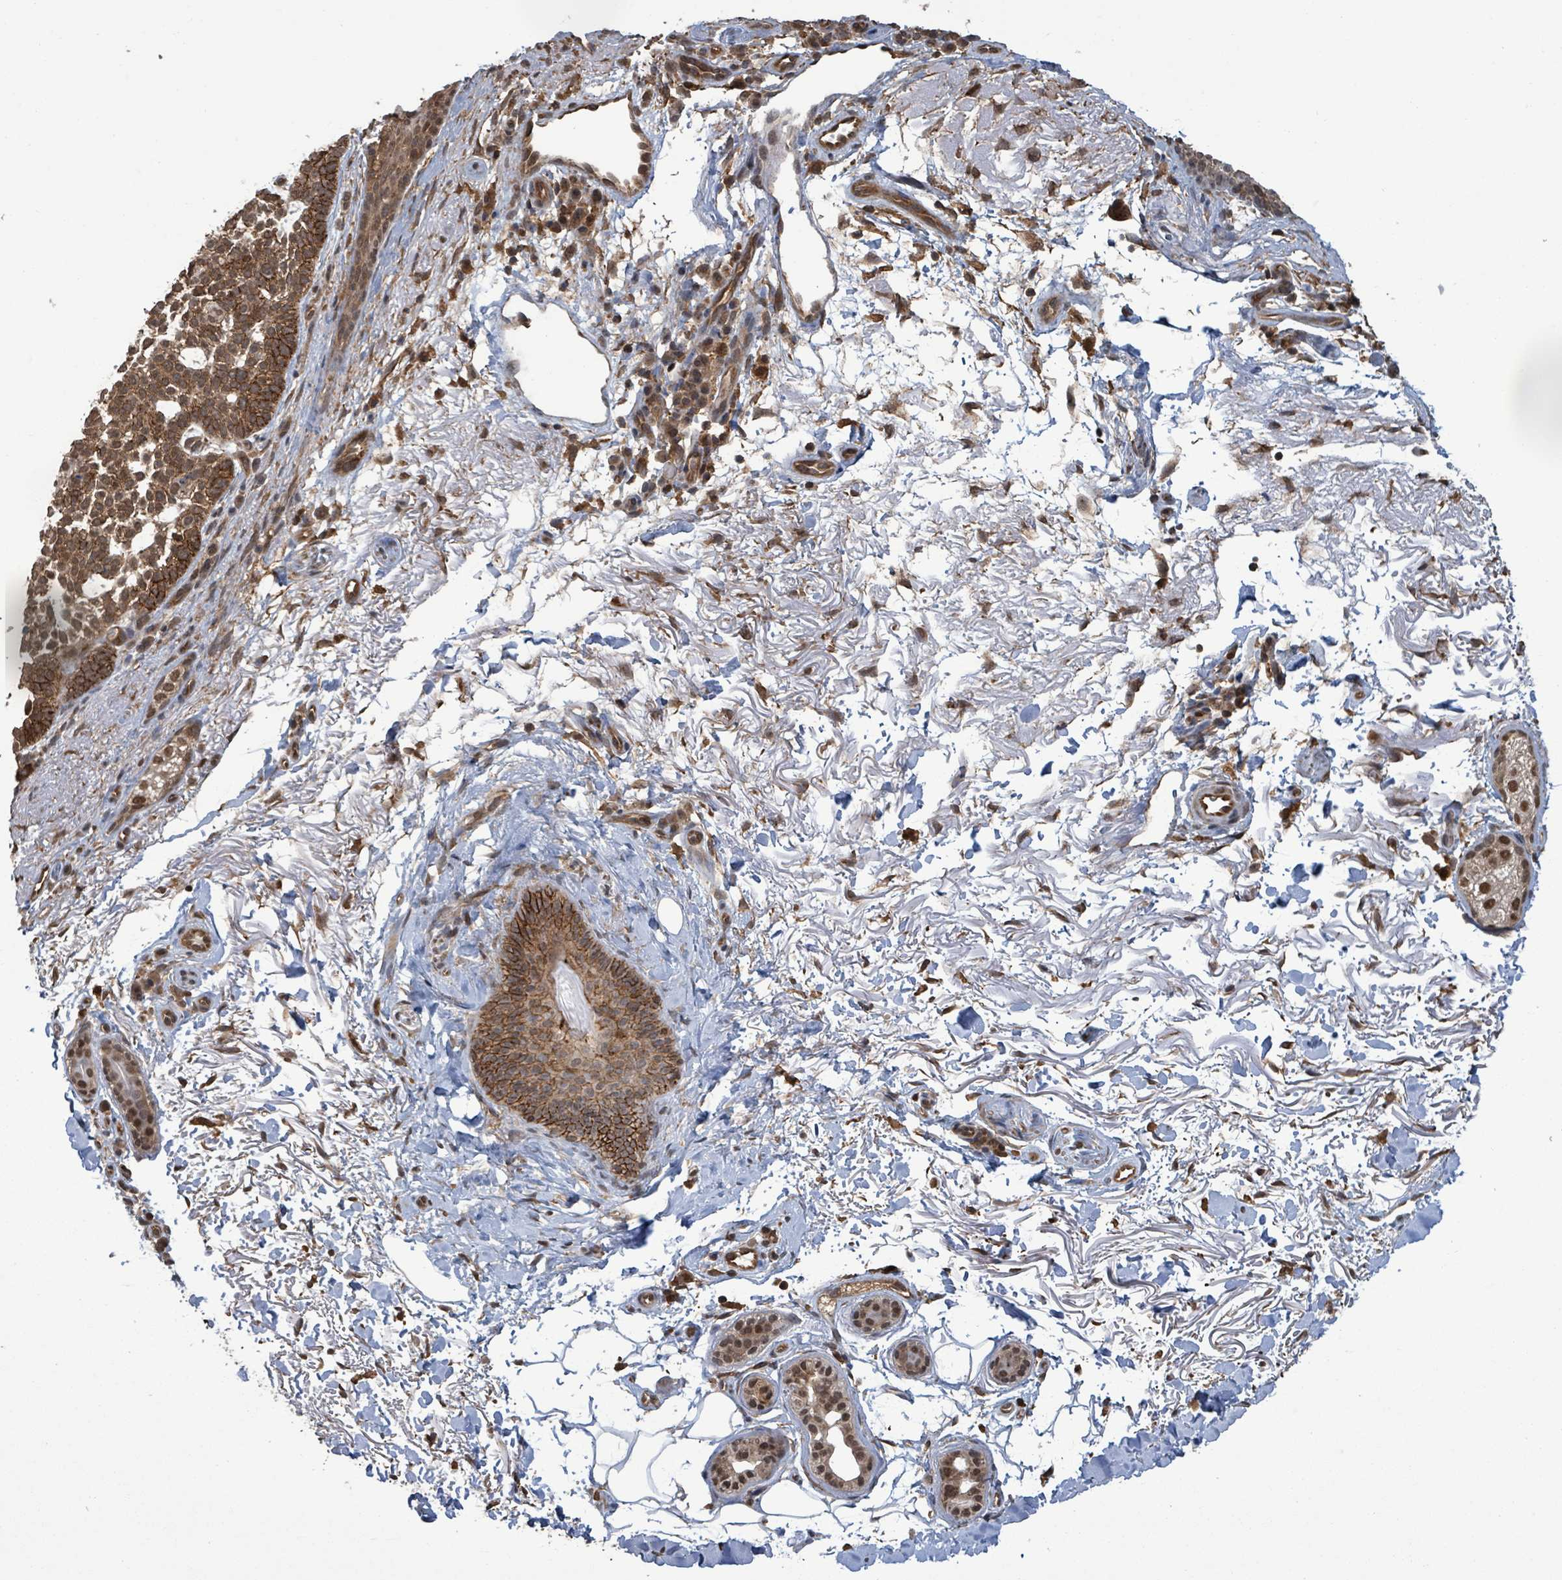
{"staining": {"intensity": "strong", "quantity": ">75%", "location": "cytoplasmic/membranous"}, "tissue": "skin cancer", "cell_type": "Tumor cells", "image_type": "cancer", "snomed": [{"axis": "morphology", "description": "Basal cell carcinoma"}, {"axis": "topography", "description": "Skin"}], "caption": "A high amount of strong cytoplasmic/membranous positivity is appreciated in approximately >75% of tumor cells in skin basal cell carcinoma tissue.", "gene": "KLC1", "patient": {"sex": "female", "age": 77}}